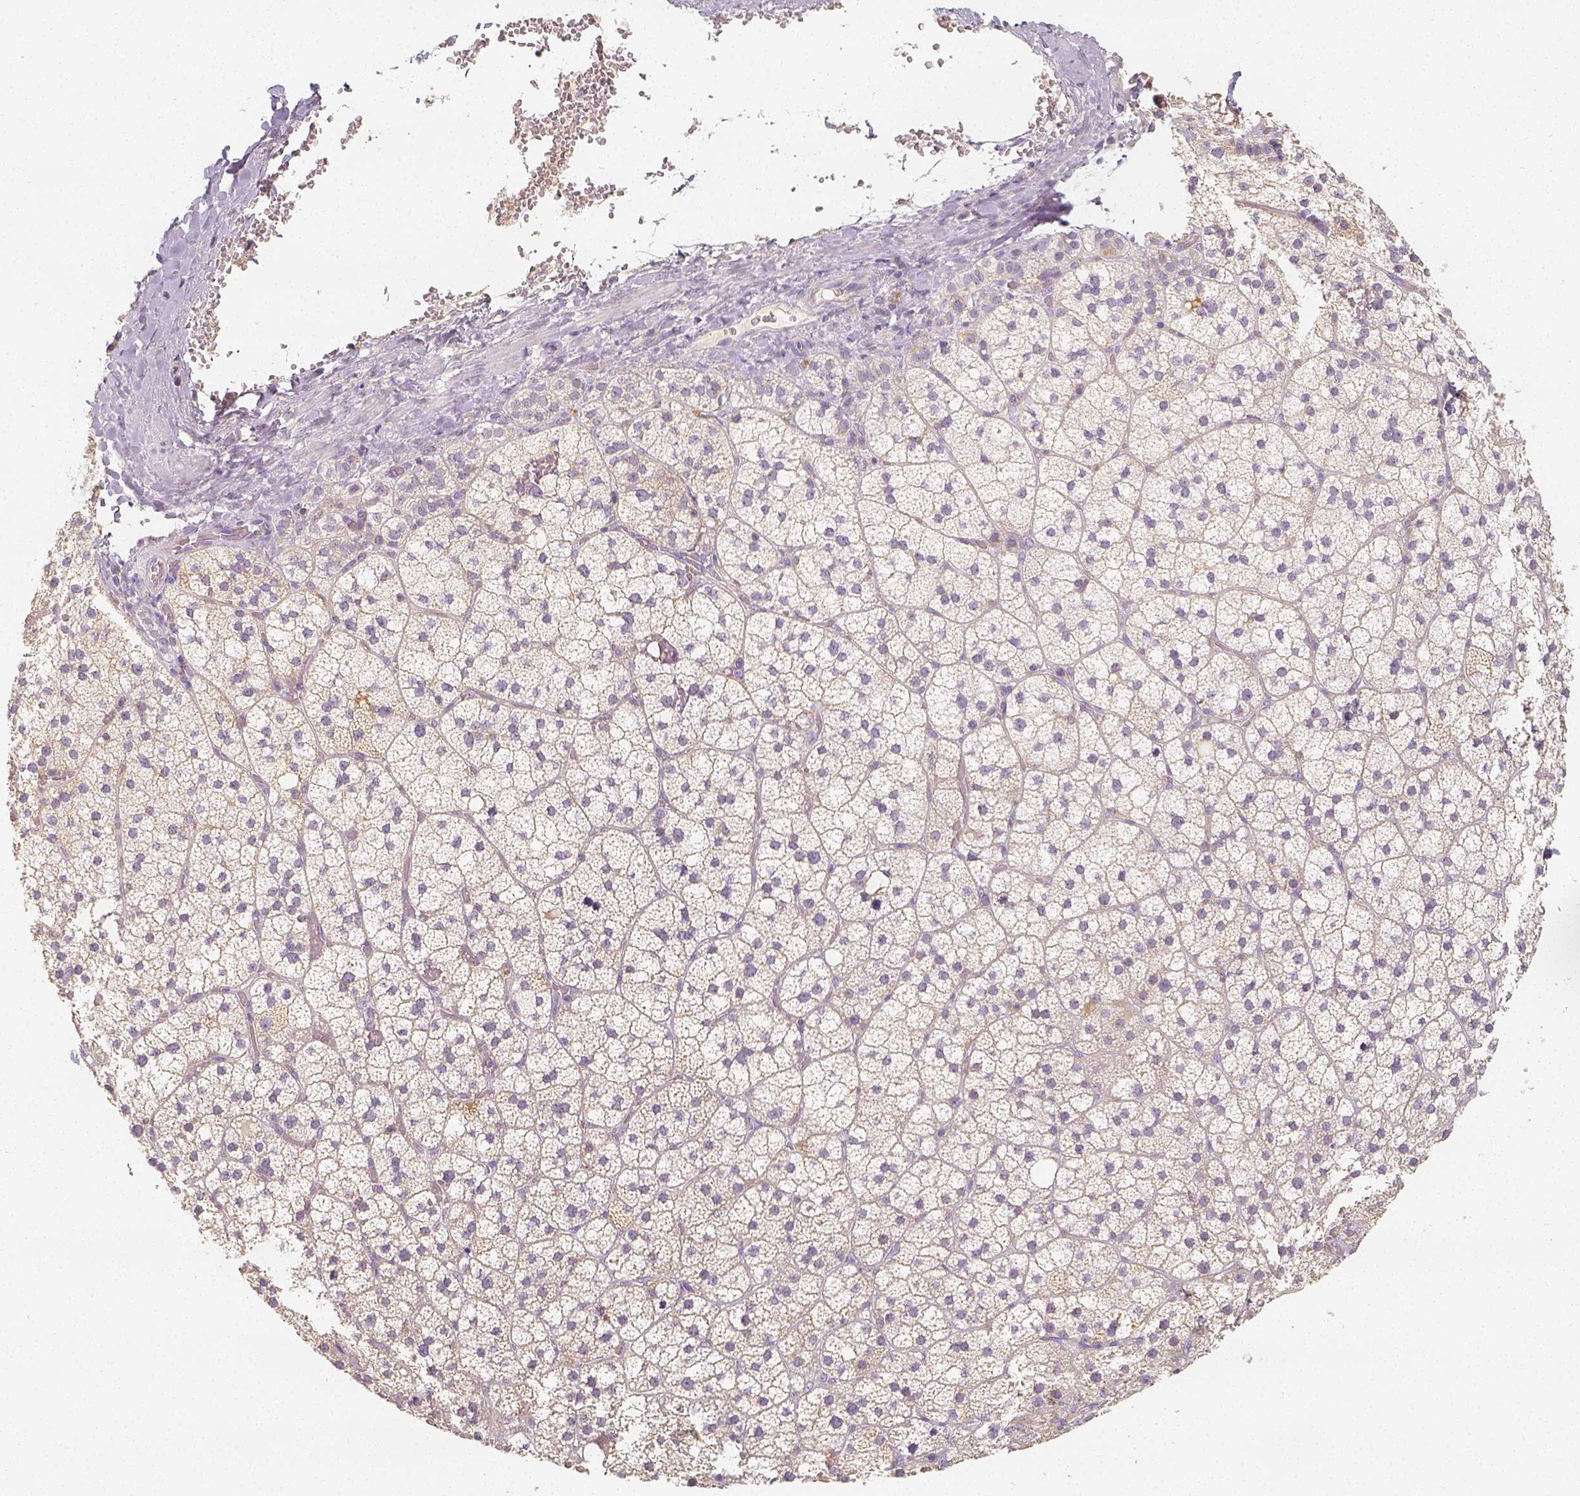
{"staining": {"intensity": "moderate", "quantity": "<25%", "location": "cytoplasmic/membranous"}, "tissue": "adrenal gland", "cell_type": "Glandular cells", "image_type": "normal", "snomed": [{"axis": "morphology", "description": "Normal tissue, NOS"}, {"axis": "topography", "description": "Adrenal gland"}], "caption": "IHC photomicrograph of normal human adrenal gland stained for a protein (brown), which exhibits low levels of moderate cytoplasmic/membranous expression in approximately <25% of glandular cells.", "gene": "PTPRJ", "patient": {"sex": "male", "age": 53}}